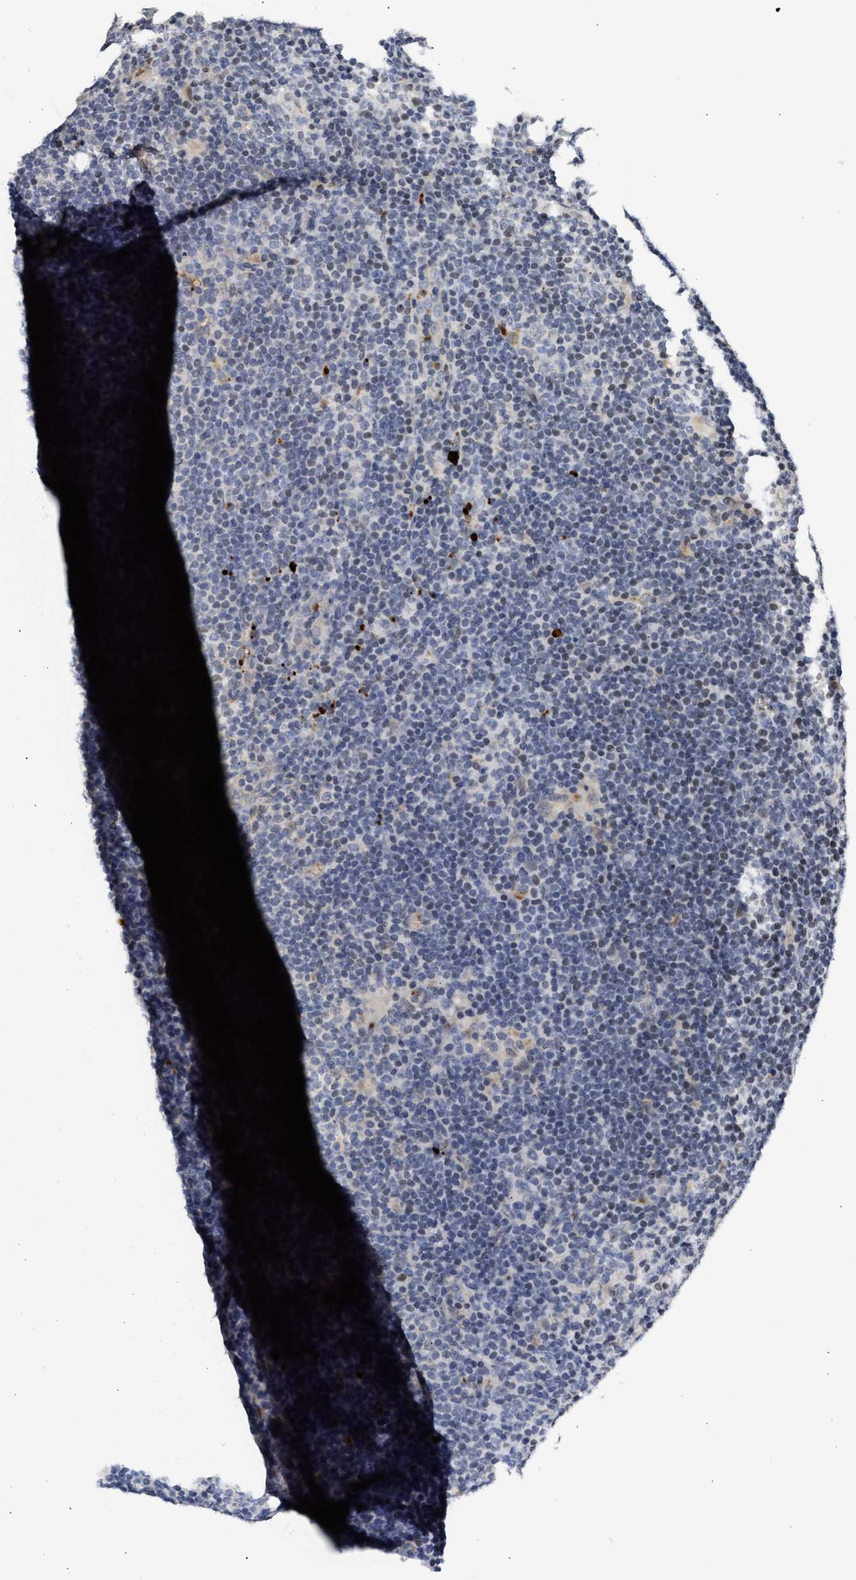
{"staining": {"intensity": "weak", "quantity": "<25%", "location": "cytoplasmic/membranous"}, "tissue": "lymphoma", "cell_type": "Tumor cells", "image_type": "cancer", "snomed": [{"axis": "morphology", "description": "Hodgkin's disease, NOS"}, {"axis": "topography", "description": "Lymph node"}], "caption": "Human lymphoma stained for a protein using IHC exhibits no positivity in tumor cells.", "gene": "ENSG00000142539", "patient": {"sex": "female", "age": 57}}